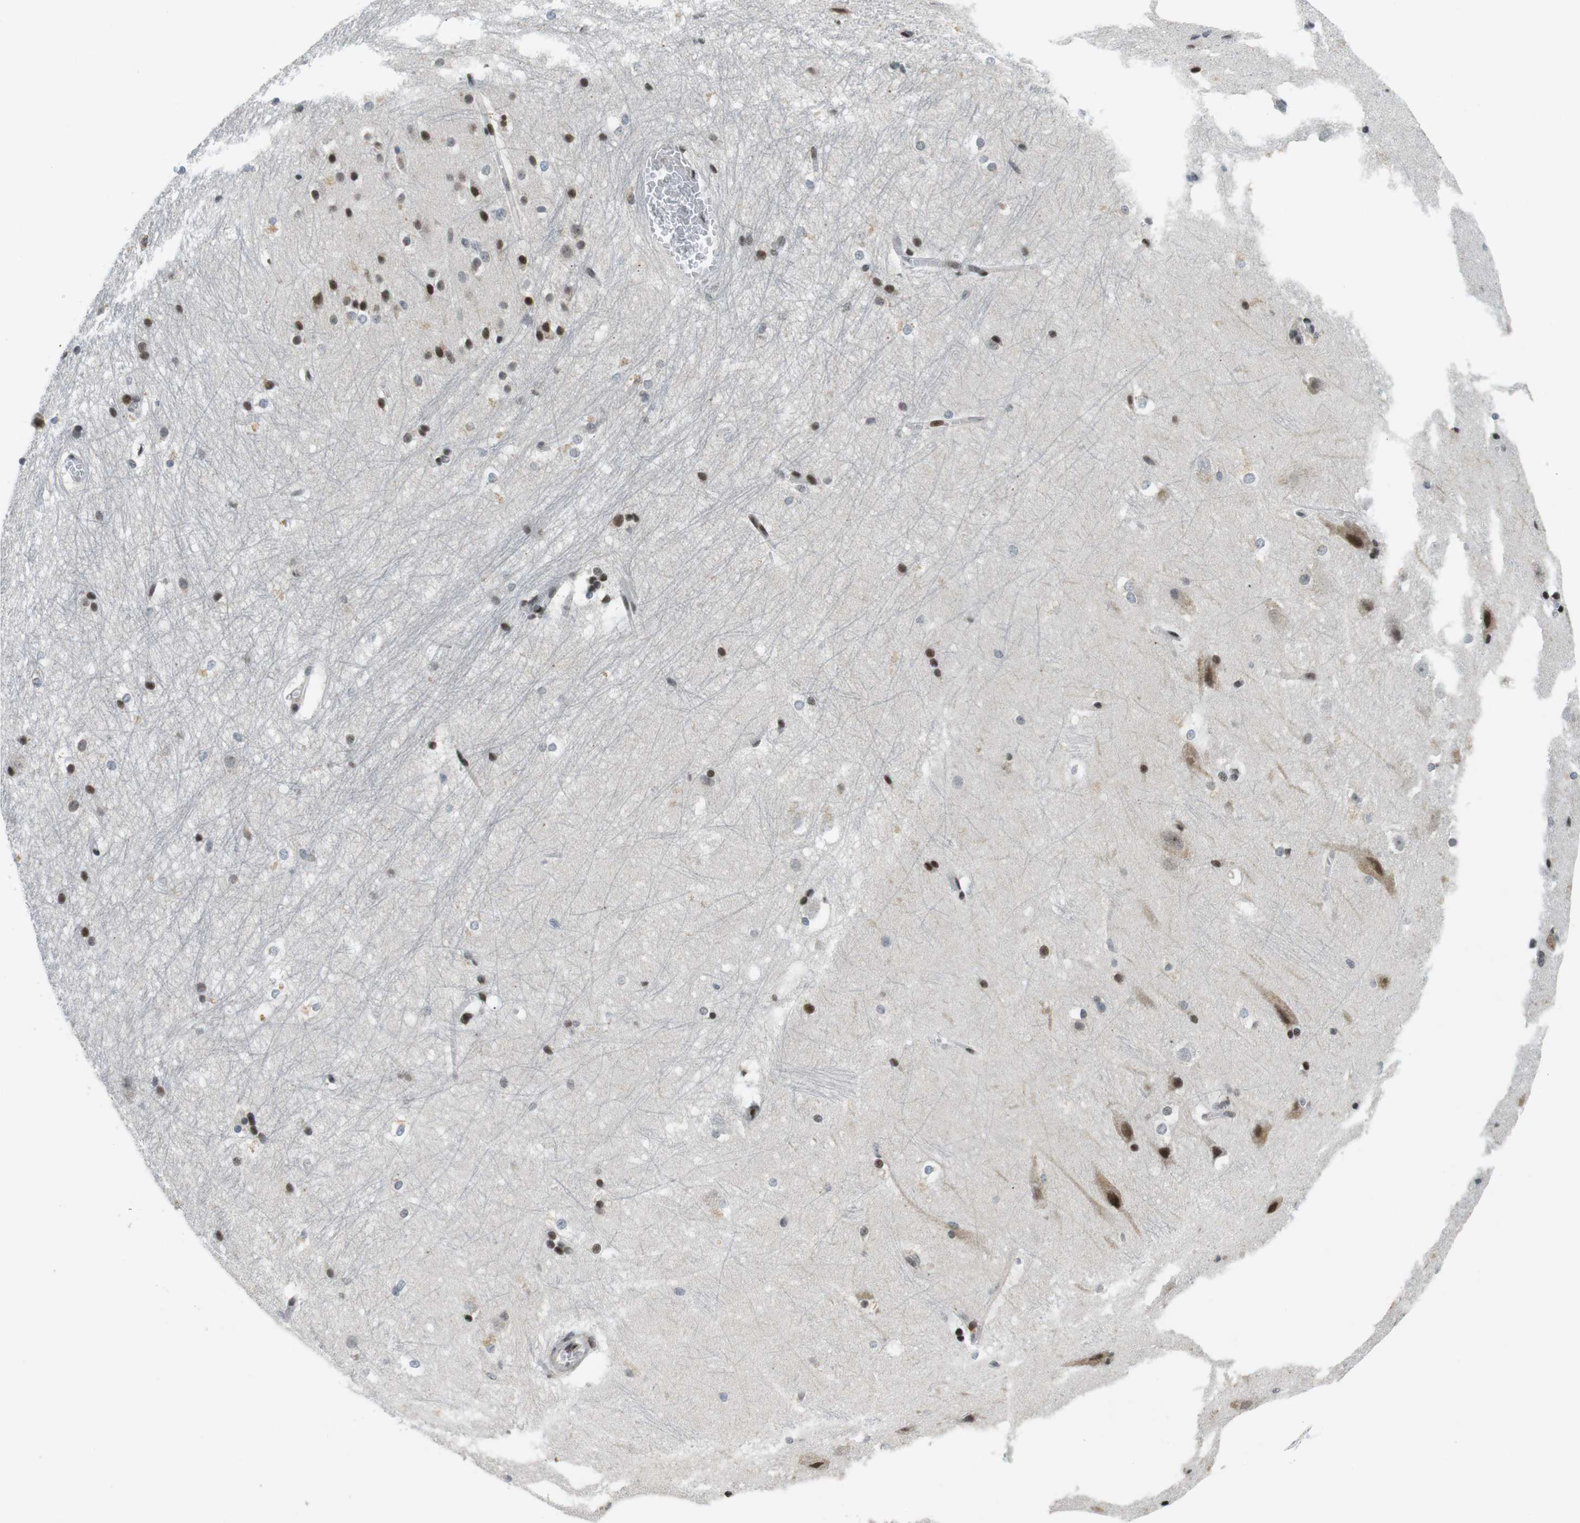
{"staining": {"intensity": "moderate", "quantity": "25%-75%", "location": "nuclear"}, "tissue": "hippocampus", "cell_type": "Glial cells", "image_type": "normal", "snomed": [{"axis": "morphology", "description": "Normal tissue, NOS"}, {"axis": "topography", "description": "Hippocampus"}], "caption": "Normal hippocampus demonstrates moderate nuclear expression in approximately 25%-75% of glial cells (DAB (3,3'-diaminobenzidine) IHC with brightfield microscopy, high magnification)..", "gene": "CDC27", "patient": {"sex": "female", "age": 19}}